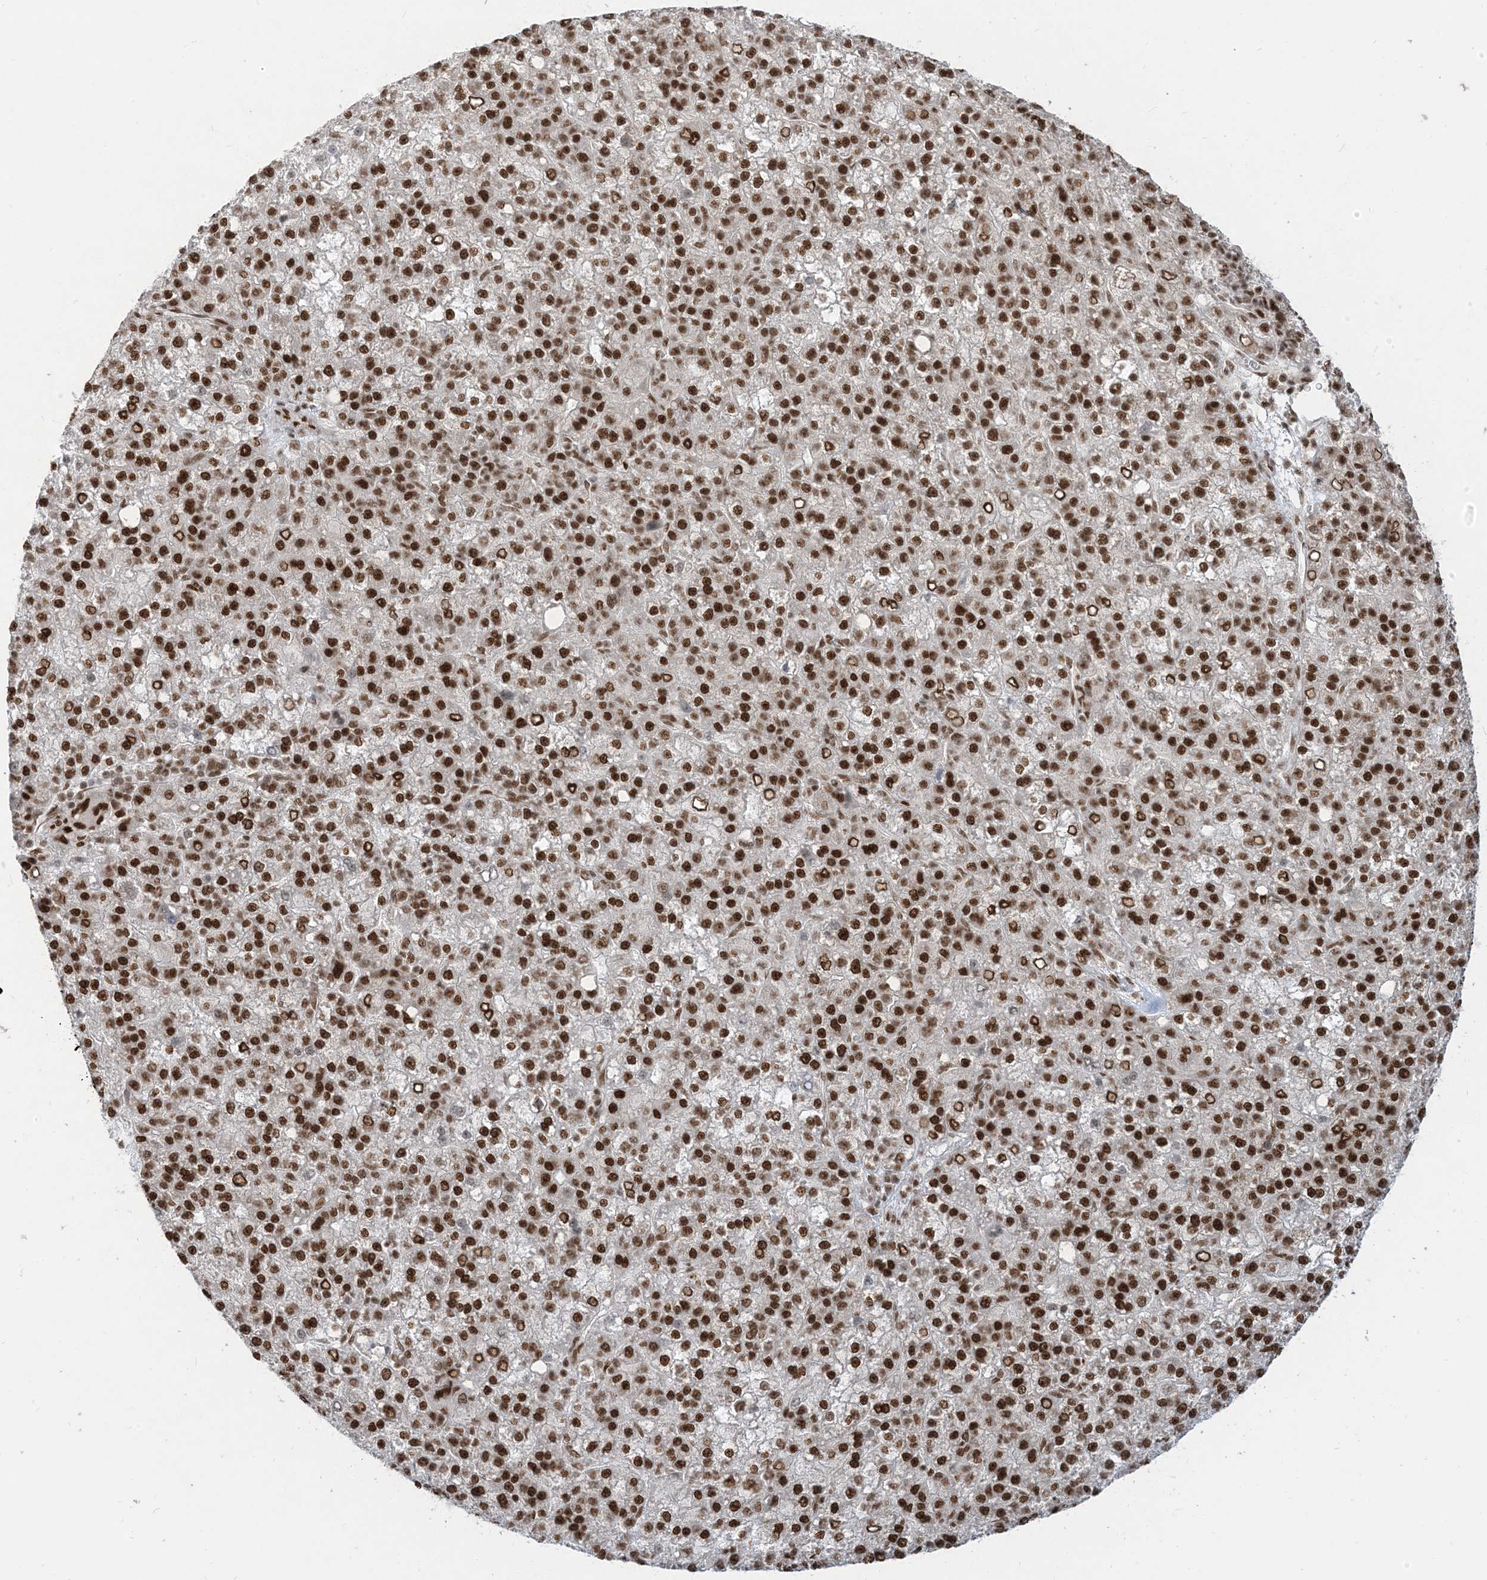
{"staining": {"intensity": "strong", "quantity": ">75%", "location": "nuclear"}, "tissue": "liver cancer", "cell_type": "Tumor cells", "image_type": "cancer", "snomed": [{"axis": "morphology", "description": "Carcinoma, Hepatocellular, NOS"}, {"axis": "topography", "description": "Liver"}], "caption": "IHC image of neoplastic tissue: human hepatocellular carcinoma (liver) stained using IHC displays high levels of strong protein expression localized specifically in the nuclear of tumor cells, appearing as a nuclear brown color.", "gene": "ARGLU1", "patient": {"sex": "female", "age": 58}}